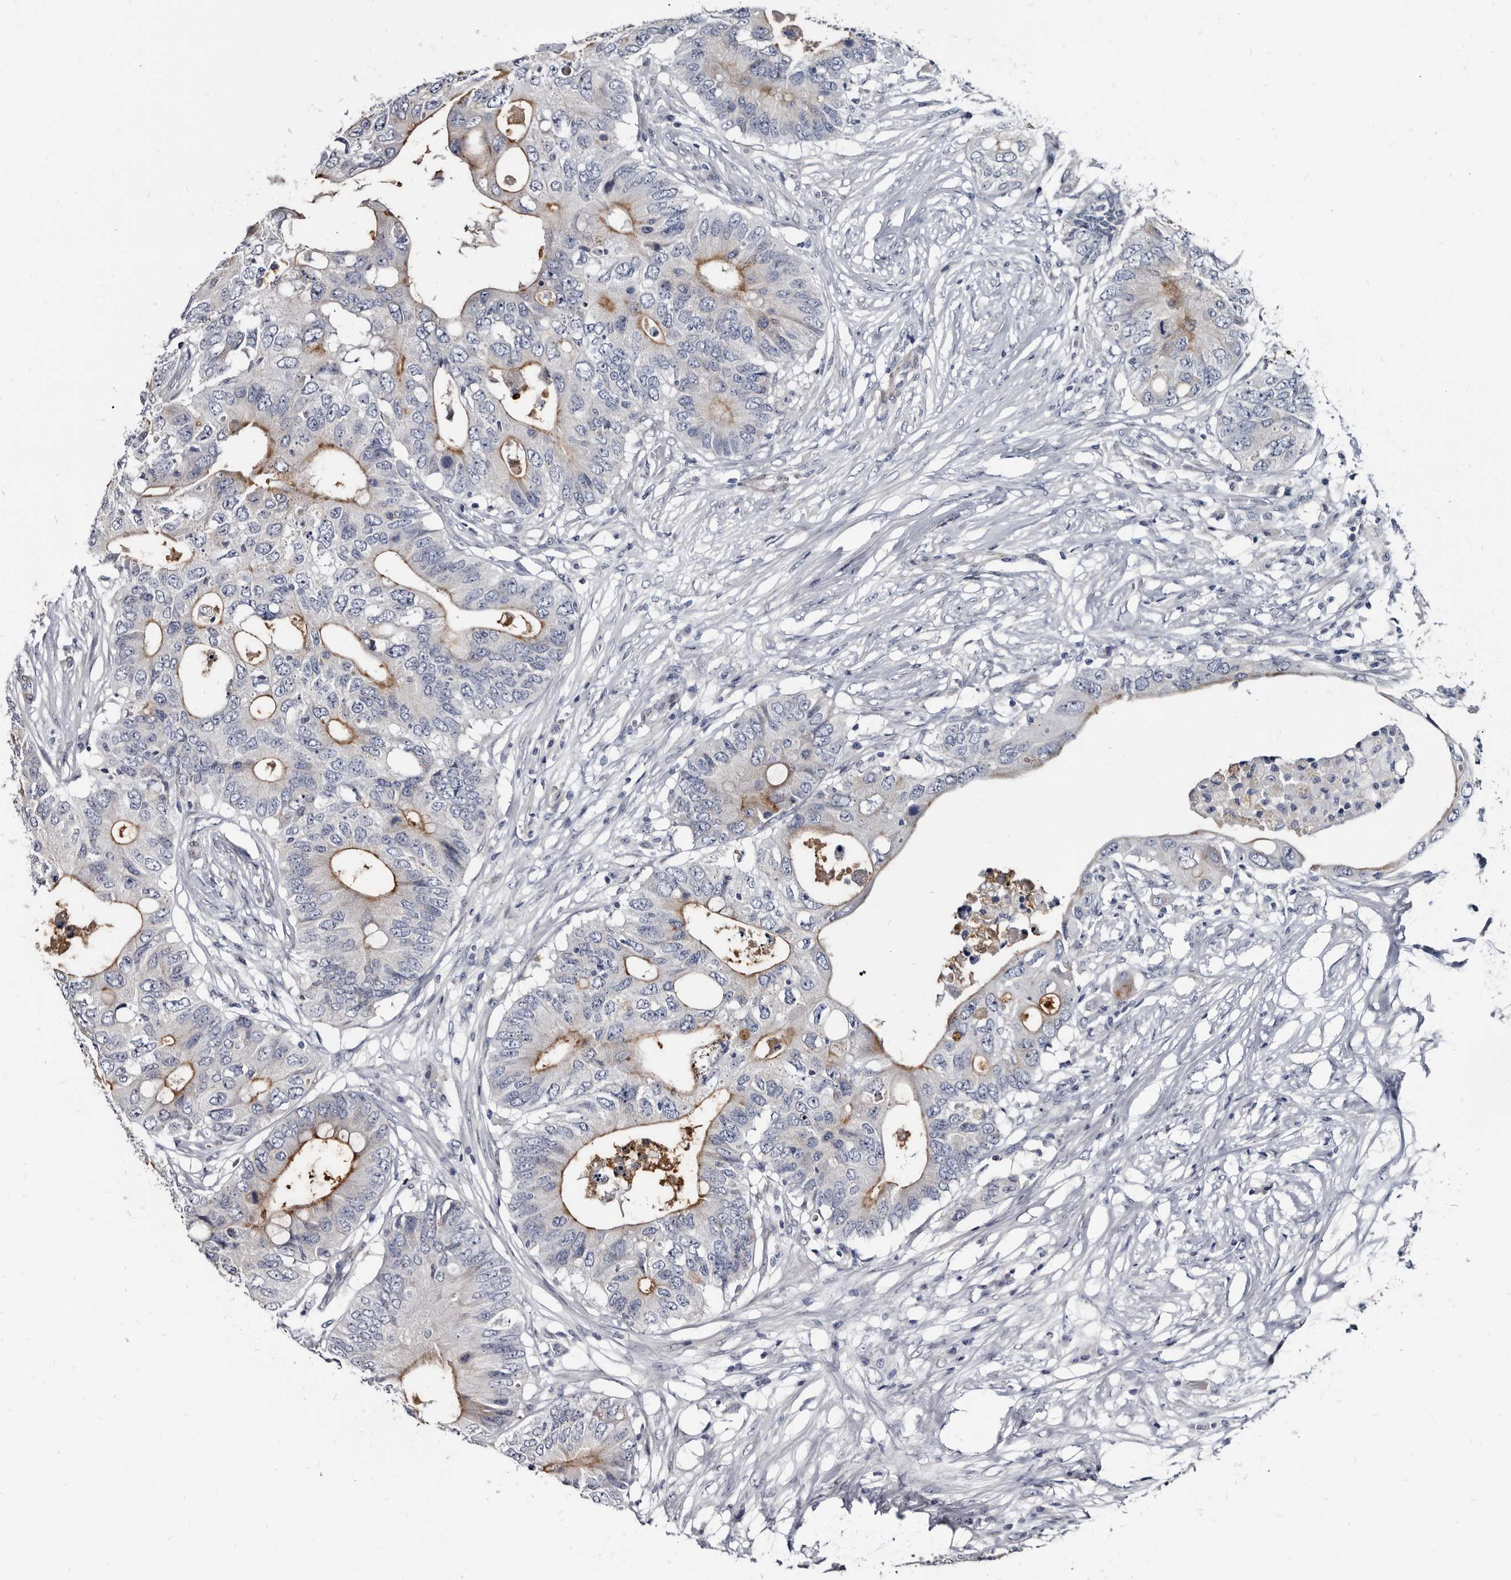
{"staining": {"intensity": "moderate", "quantity": "25%-75%", "location": "cytoplasmic/membranous"}, "tissue": "colorectal cancer", "cell_type": "Tumor cells", "image_type": "cancer", "snomed": [{"axis": "morphology", "description": "Adenocarcinoma, NOS"}, {"axis": "topography", "description": "Colon"}], "caption": "A micrograph showing moderate cytoplasmic/membranous positivity in approximately 25%-75% of tumor cells in adenocarcinoma (colorectal), as visualized by brown immunohistochemical staining.", "gene": "PRSS8", "patient": {"sex": "male", "age": 71}}